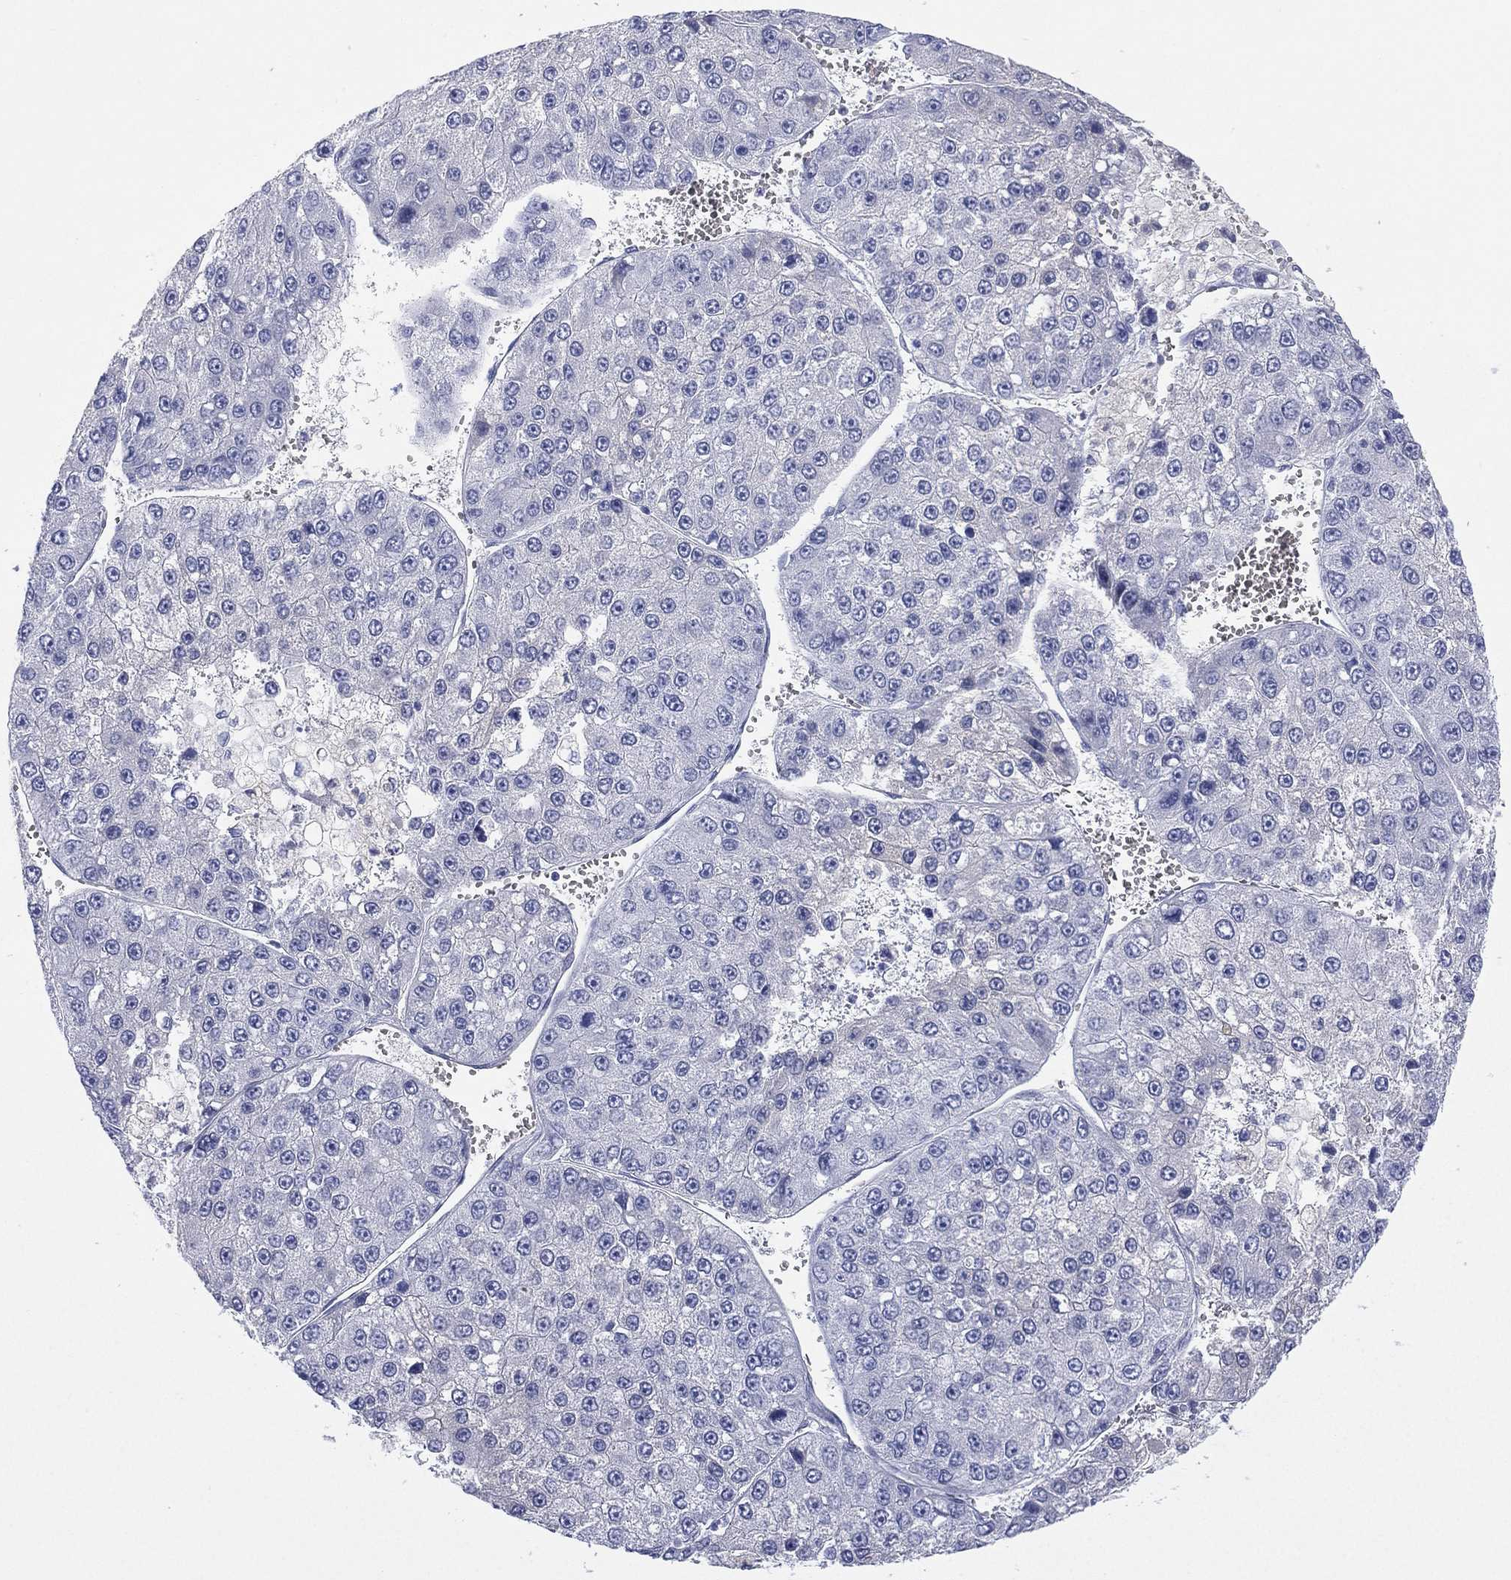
{"staining": {"intensity": "negative", "quantity": "none", "location": "none"}, "tissue": "liver cancer", "cell_type": "Tumor cells", "image_type": "cancer", "snomed": [{"axis": "morphology", "description": "Carcinoma, Hepatocellular, NOS"}, {"axis": "topography", "description": "Liver"}], "caption": "The micrograph demonstrates no staining of tumor cells in liver cancer (hepatocellular carcinoma).", "gene": "CYP2D6", "patient": {"sex": "female", "age": 73}}